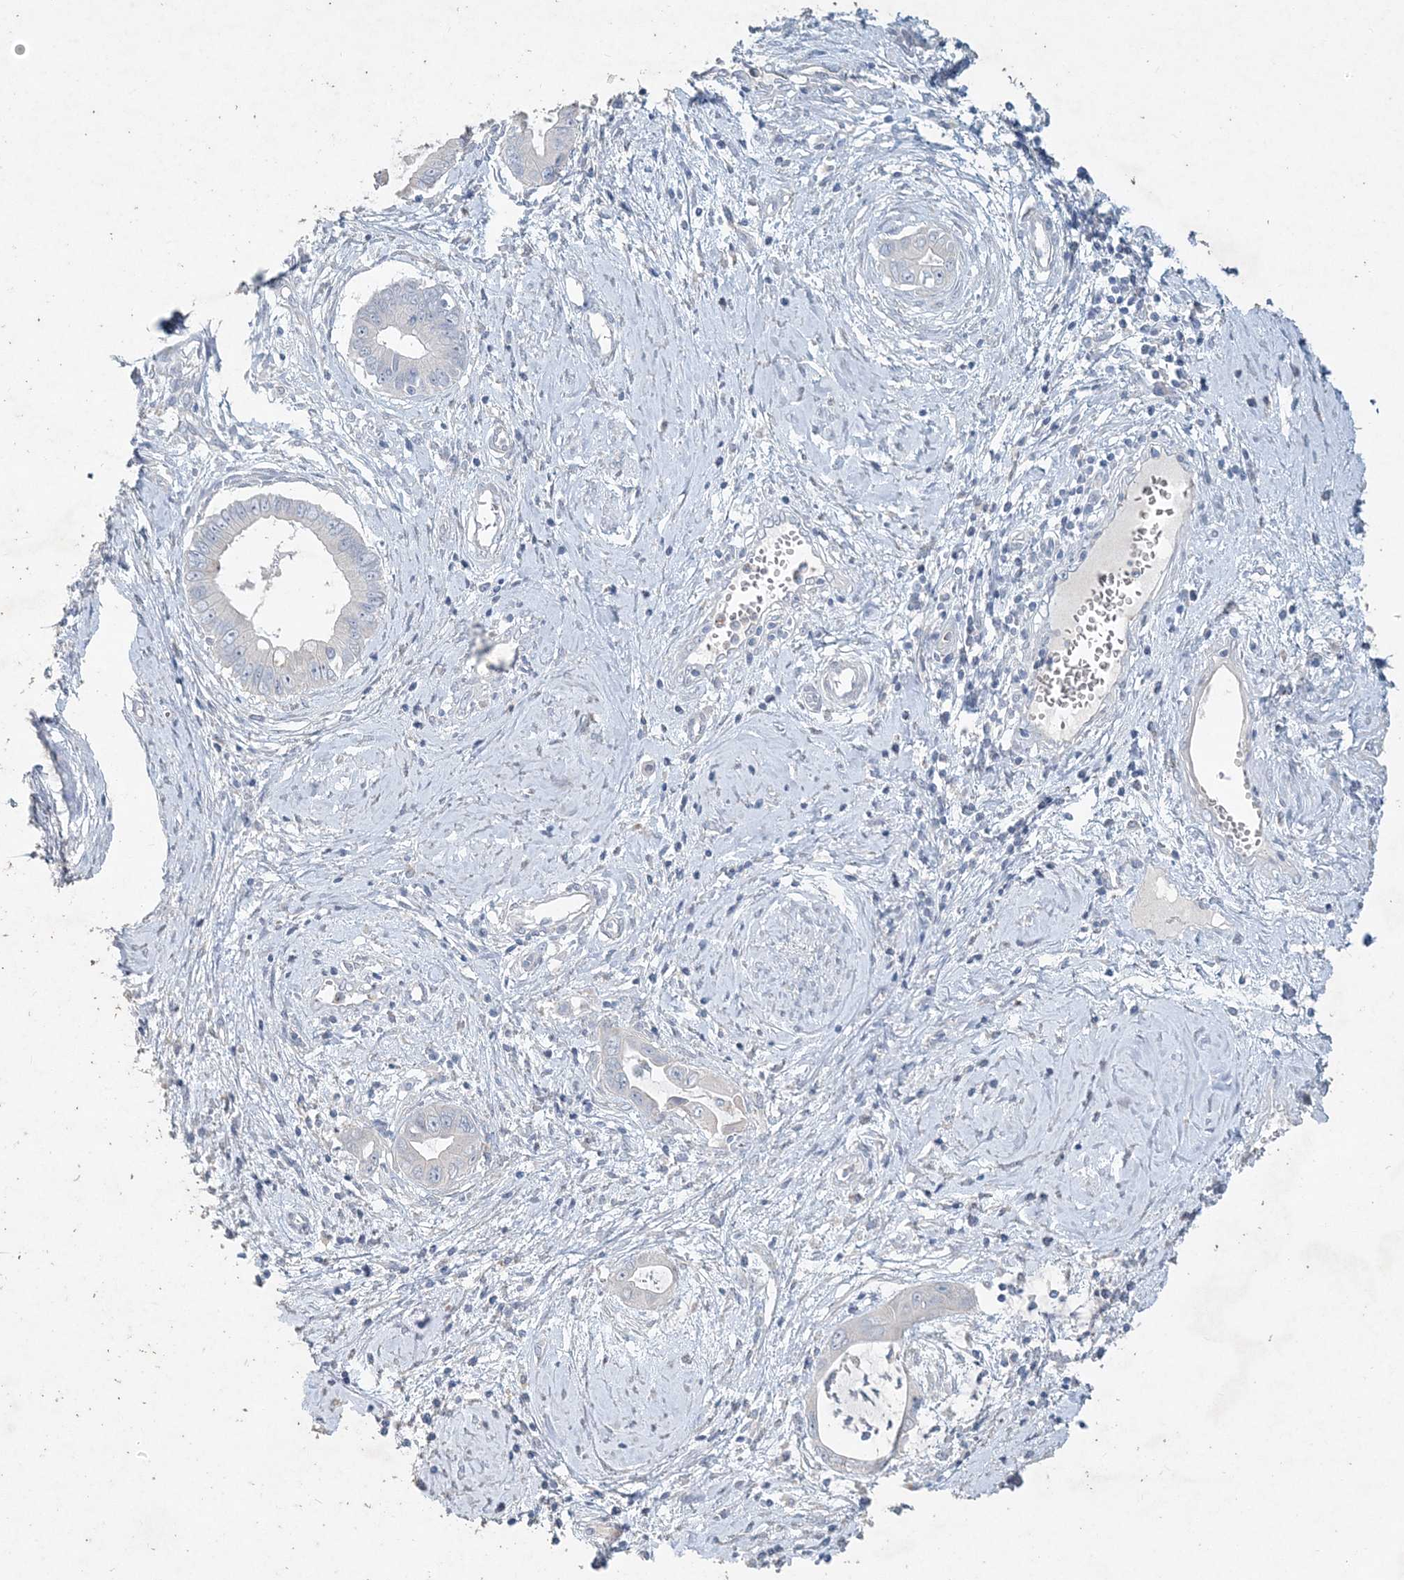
{"staining": {"intensity": "negative", "quantity": "none", "location": "none"}, "tissue": "cervical cancer", "cell_type": "Tumor cells", "image_type": "cancer", "snomed": [{"axis": "morphology", "description": "Adenocarcinoma, NOS"}, {"axis": "topography", "description": "Cervix"}], "caption": "The micrograph shows no staining of tumor cells in adenocarcinoma (cervical). Brightfield microscopy of immunohistochemistry stained with DAB (3,3'-diaminobenzidine) (brown) and hematoxylin (blue), captured at high magnification.", "gene": "DNAH5", "patient": {"sex": "female", "age": 44}}